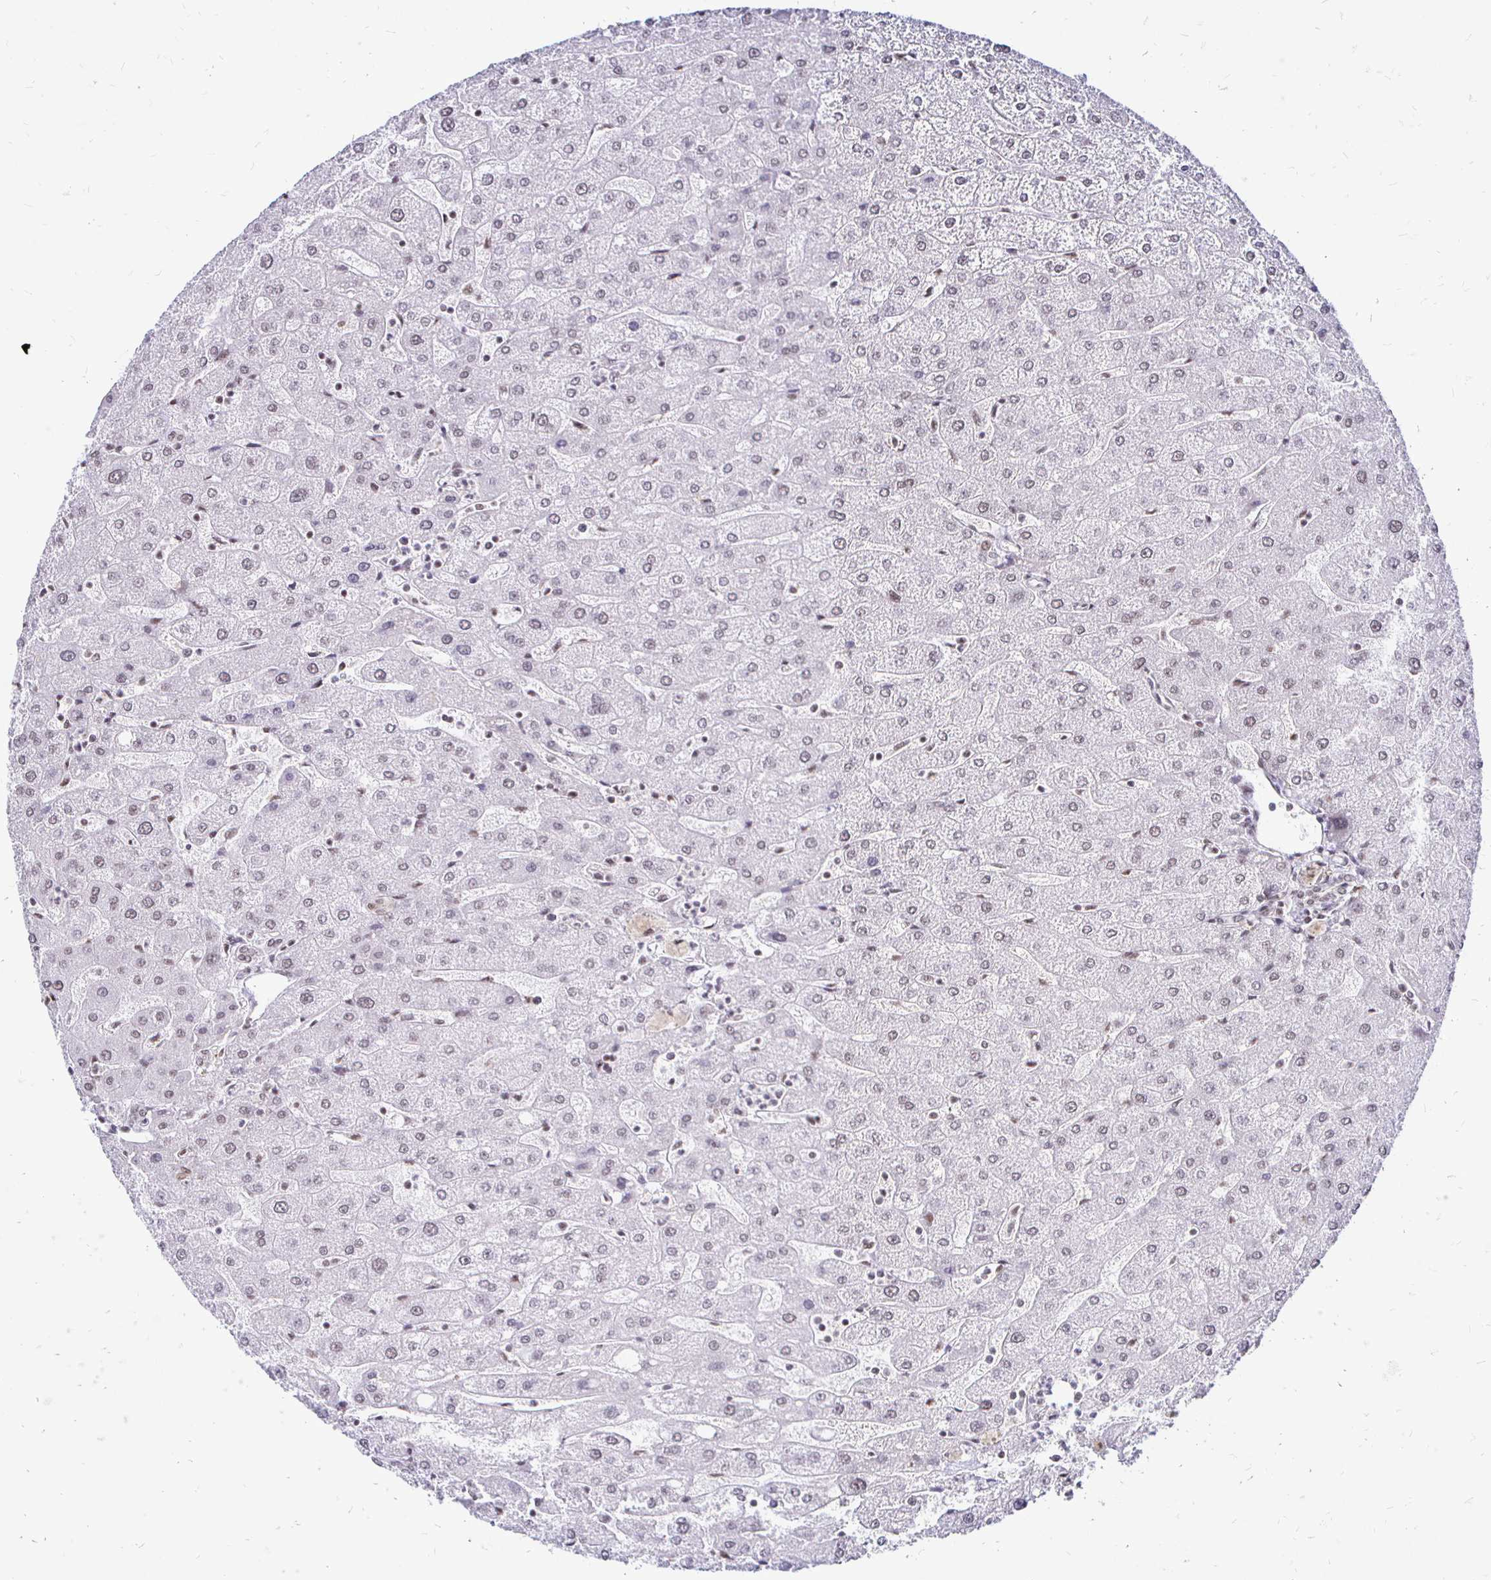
{"staining": {"intensity": "weak", "quantity": "<25%", "location": "nuclear"}, "tissue": "liver", "cell_type": "Cholangiocytes", "image_type": "normal", "snomed": [{"axis": "morphology", "description": "Normal tissue, NOS"}, {"axis": "topography", "description": "Liver"}], "caption": "IHC histopathology image of unremarkable liver: human liver stained with DAB displays no significant protein positivity in cholangiocytes.", "gene": "SIN3A", "patient": {"sex": "male", "age": 67}}